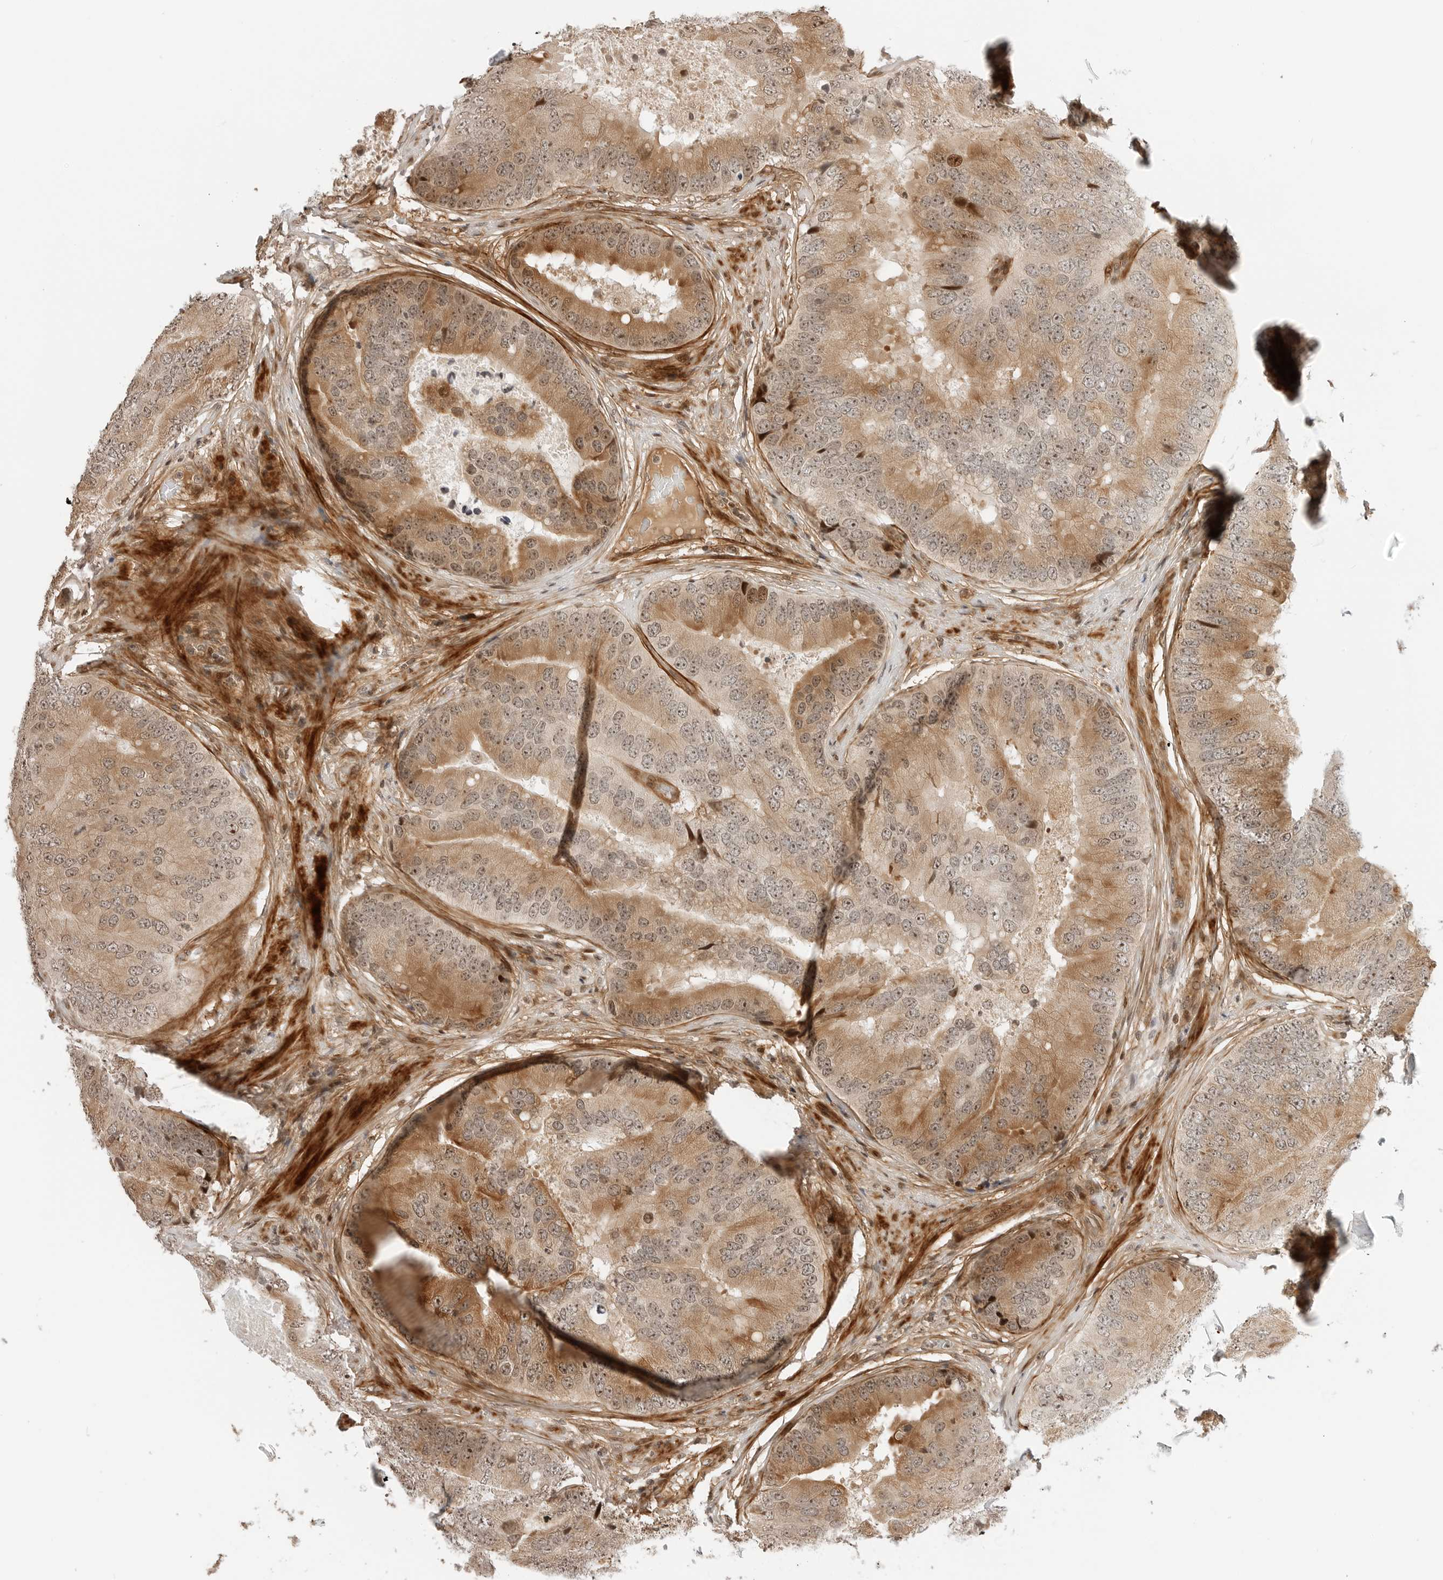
{"staining": {"intensity": "moderate", "quantity": ">75%", "location": "cytoplasmic/membranous,nuclear"}, "tissue": "prostate cancer", "cell_type": "Tumor cells", "image_type": "cancer", "snomed": [{"axis": "morphology", "description": "Adenocarcinoma, High grade"}, {"axis": "topography", "description": "Prostate"}], "caption": "Immunohistochemistry (IHC) micrograph of neoplastic tissue: human prostate cancer (adenocarcinoma (high-grade)) stained using immunohistochemistry (IHC) demonstrates medium levels of moderate protein expression localized specifically in the cytoplasmic/membranous and nuclear of tumor cells, appearing as a cytoplasmic/membranous and nuclear brown color.", "gene": "GEM", "patient": {"sex": "male", "age": 70}}